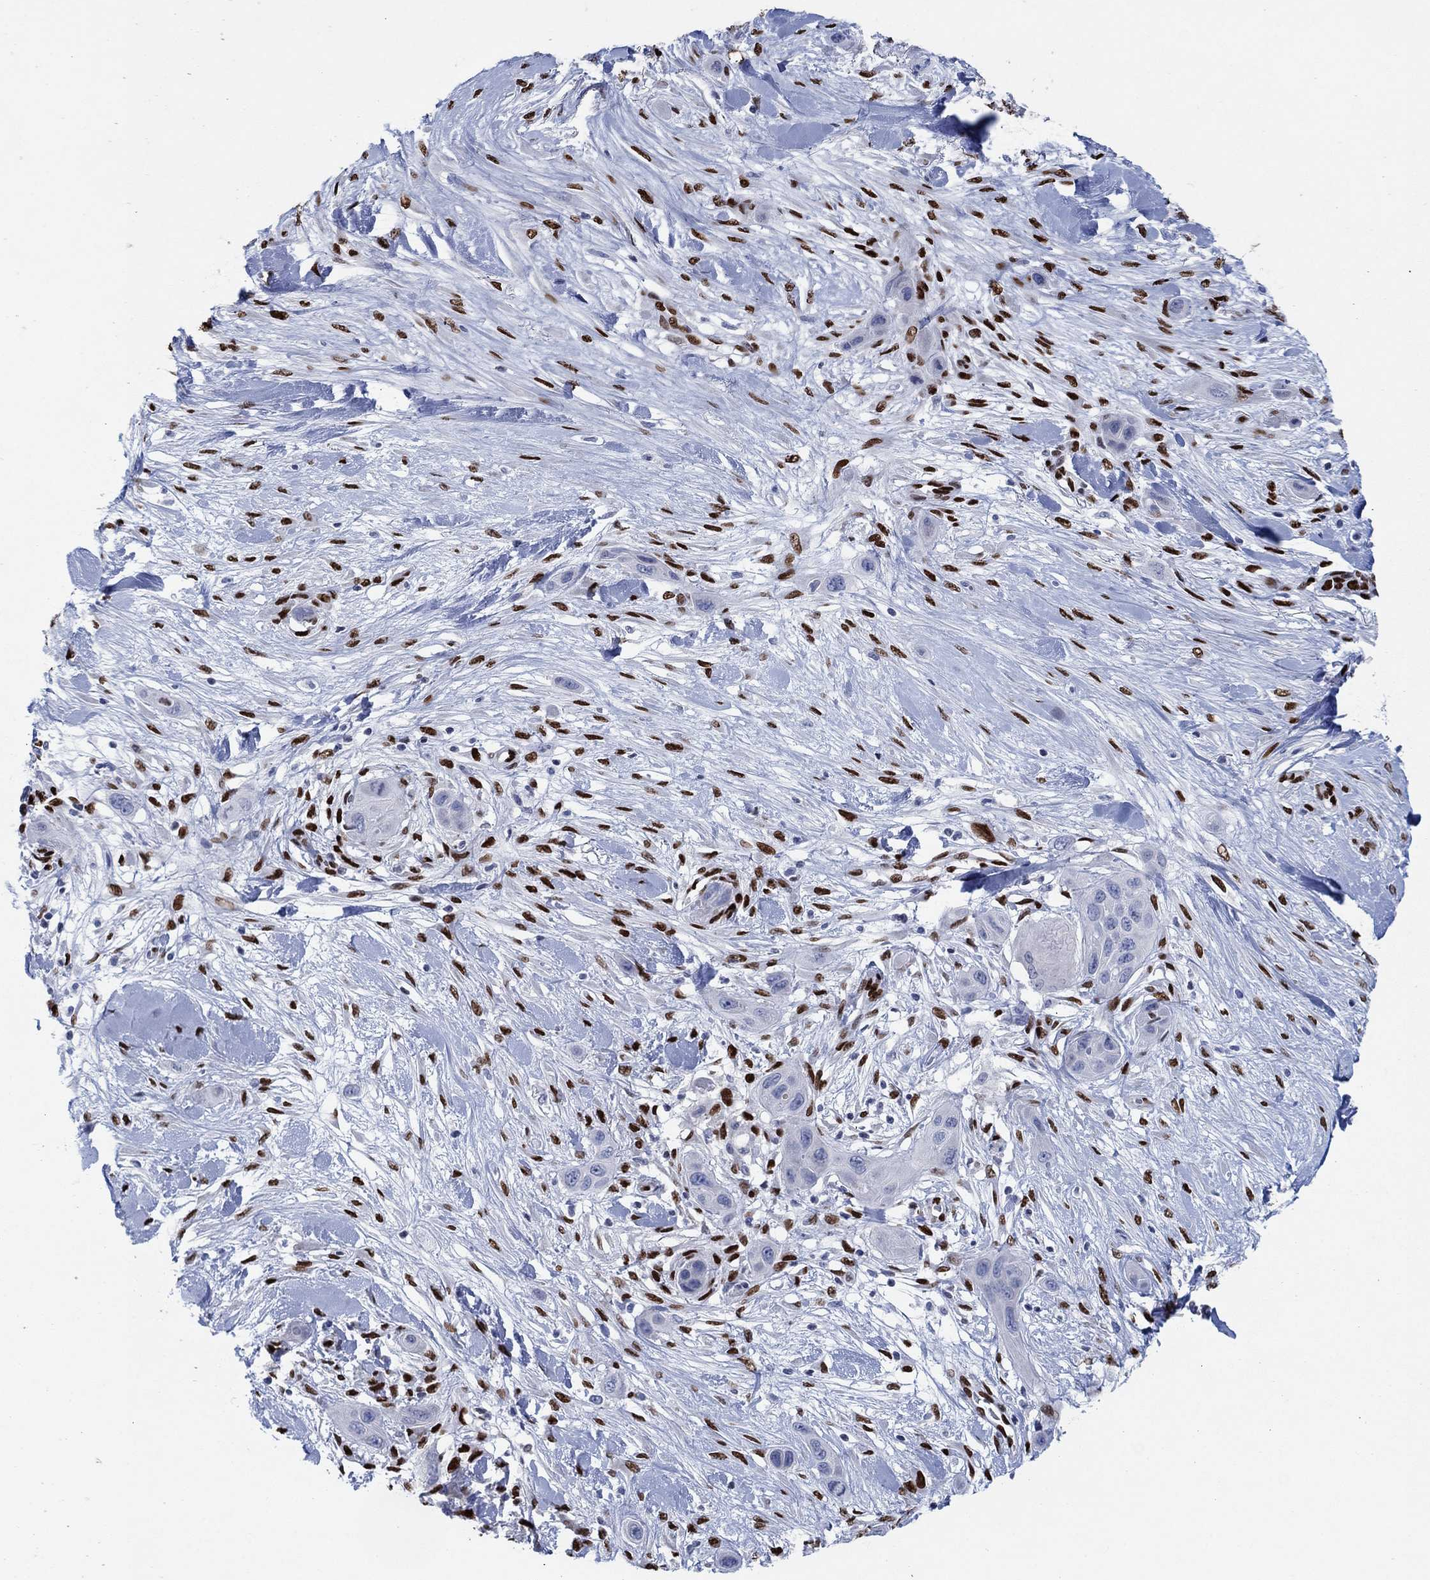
{"staining": {"intensity": "negative", "quantity": "none", "location": "none"}, "tissue": "skin cancer", "cell_type": "Tumor cells", "image_type": "cancer", "snomed": [{"axis": "morphology", "description": "Squamous cell carcinoma, NOS"}, {"axis": "topography", "description": "Skin"}], "caption": "Human squamous cell carcinoma (skin) stained for a protein using immunohistochemistry displays no staining in tumor cells.", "gene": "ZEB1", "patient": {"sex": "male", "age": 79}}